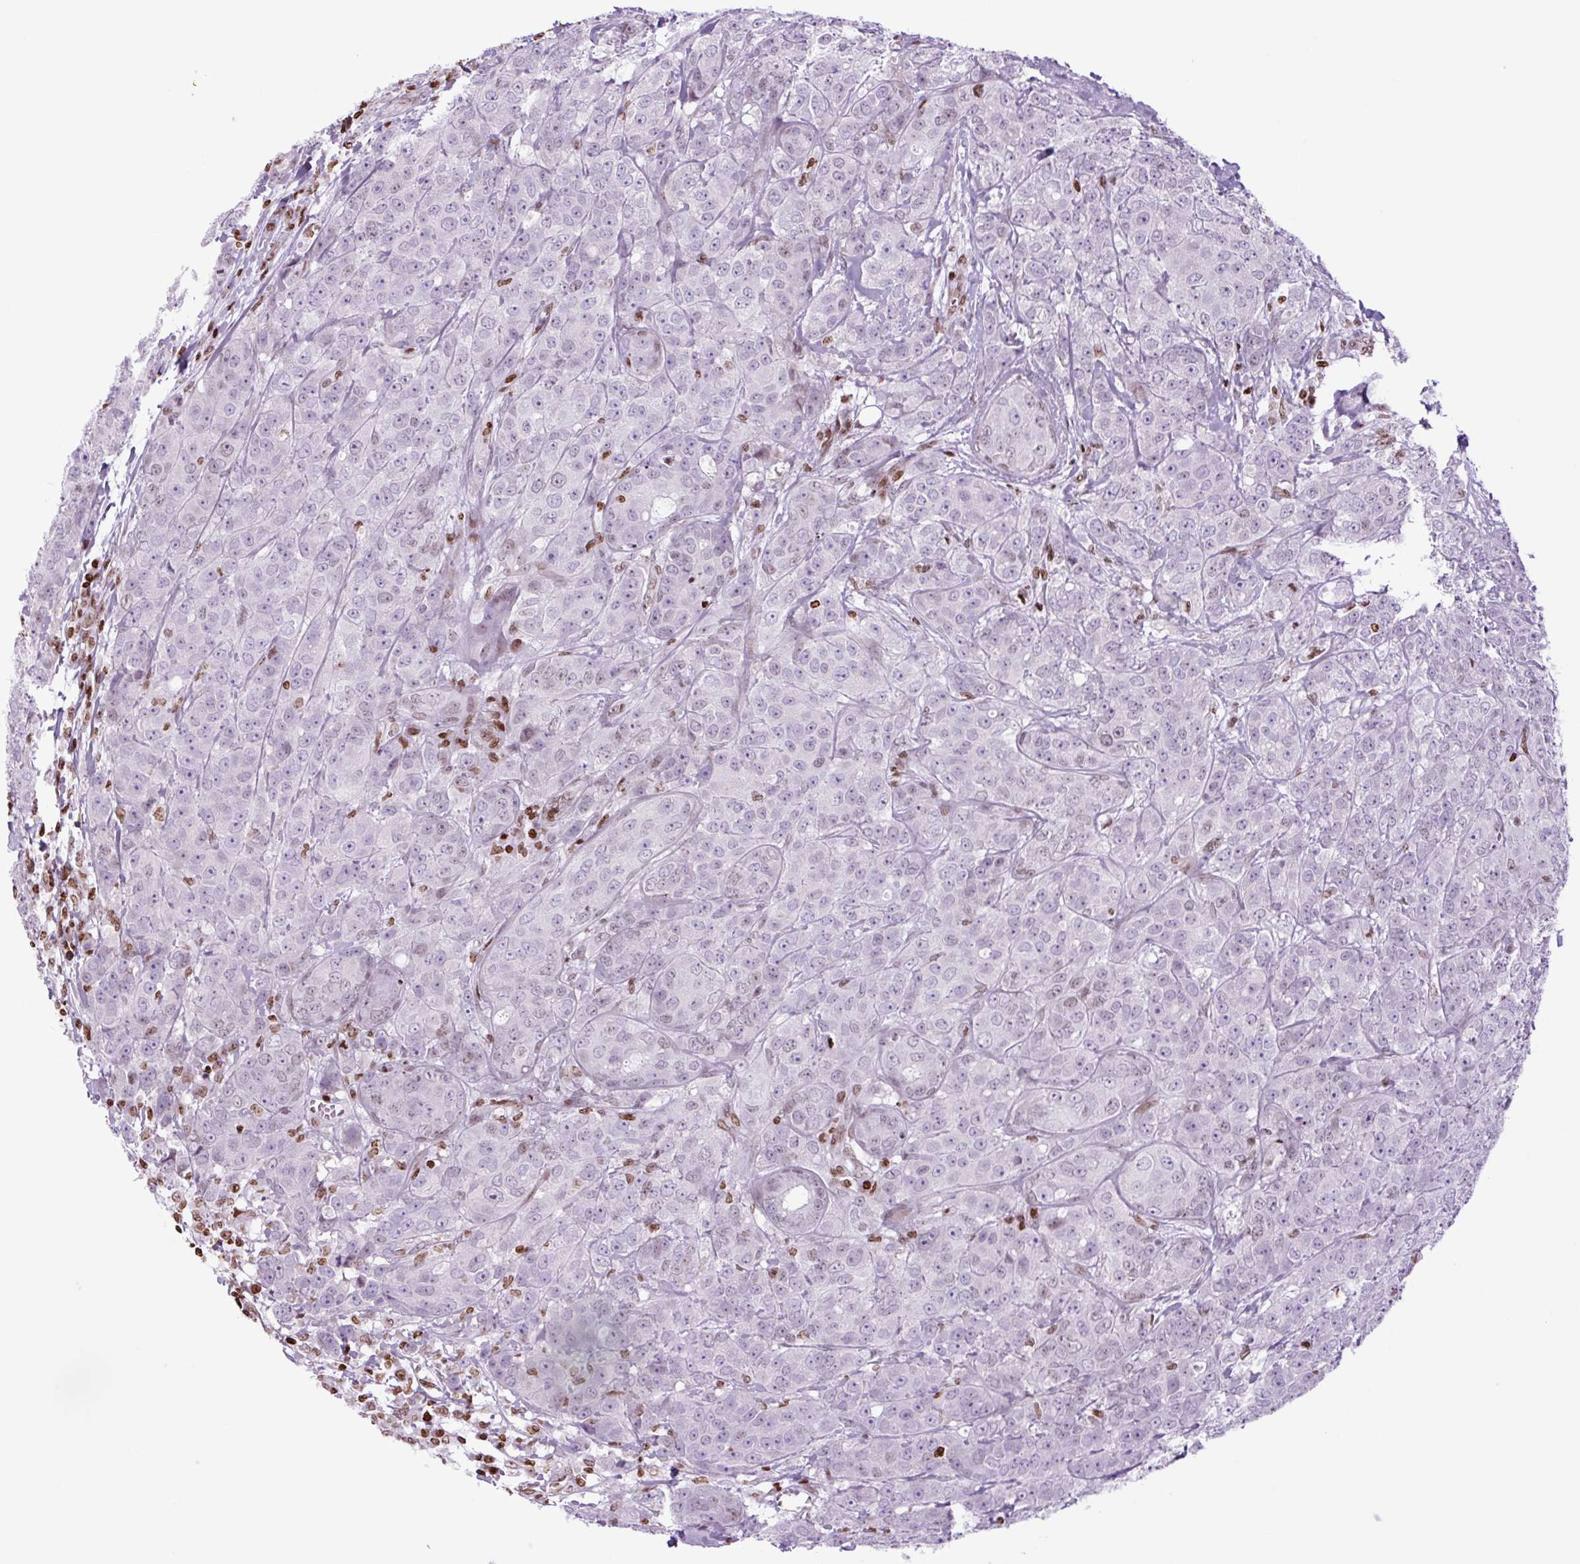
{"staining": {"intensity": "negative", "quantity": "none", "location": "none"}, "tissue": "breast cancer", "cell_type": "Tumor cells", "image_type": "cancer", "snomed": [{"axis": "morphology", "description": "Duct carcinoma"}, {"axis": "topography", "description": "Breast"}], "caption": "High power microscopy image of an IHC histopathology image of intraductal carcinoma (breast), revealing no significant expression in tumor cells.", "gene": "H1-3", "patient": {"sex": "female", "age": 43}}